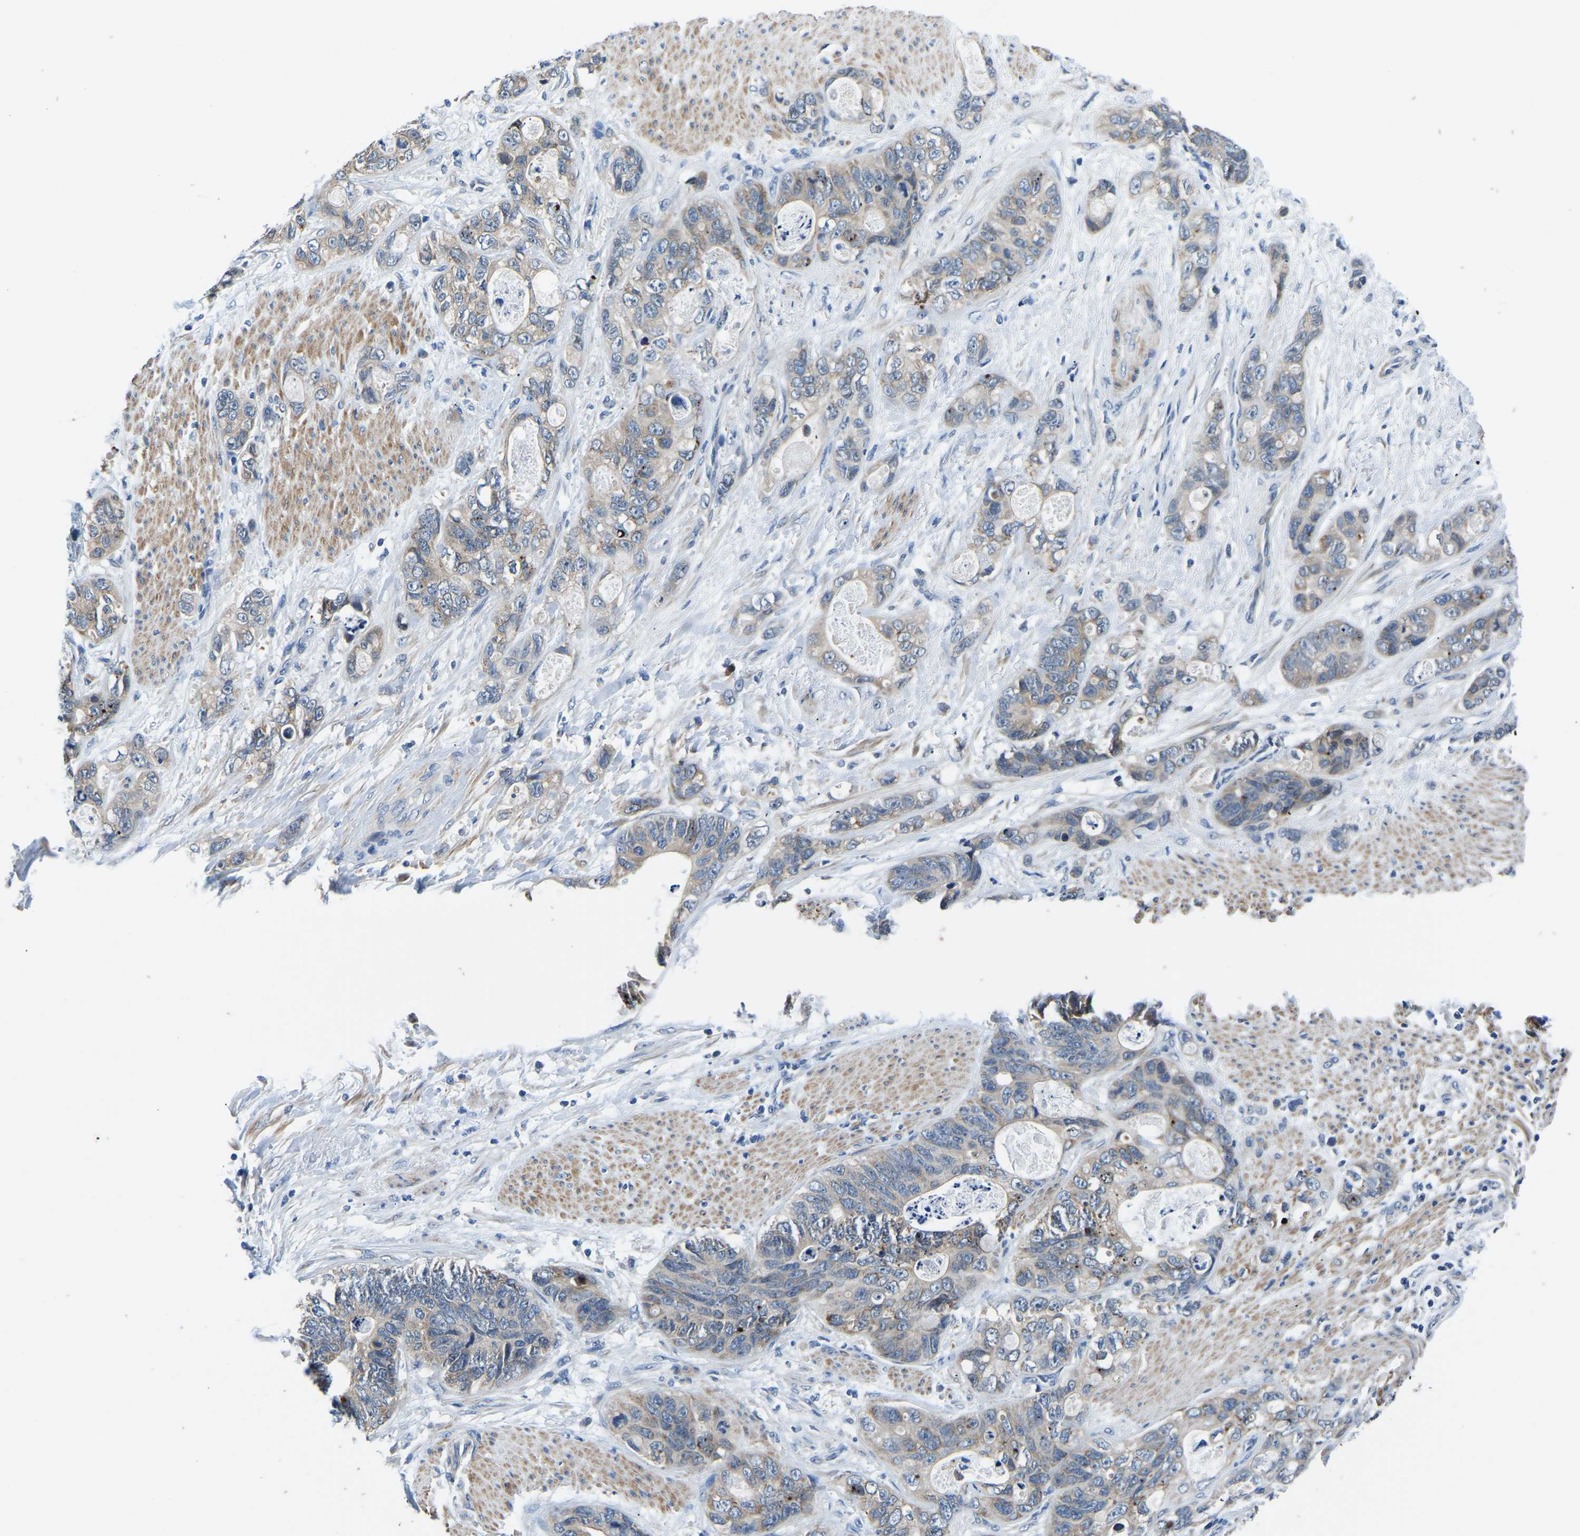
{"staining": {"intensity": "weak", "quantity": "25%-75%", "location": "cytoplasmic/membranous"}, "tissue": "stomach cancer", "cell_type": "Tumor cells", "image_type": "cancer", "snomed": [{"axis": "morphology", "description": "Normal tissue, NOS"}, {"axis": "morphology", "description": "Adenocarcinoma, NOS"}, {"axis": "topography", "description": "Stomach"}], "caption": "There is low levels of weak cytoplasmic/membranous expression in tumor cells of stomach cancer (adenocarcinoma), as demonstrated by immunohistochemical staining (brown color).", "gene": "LIAS", "patient": {"sex": "female", "age": 89}}